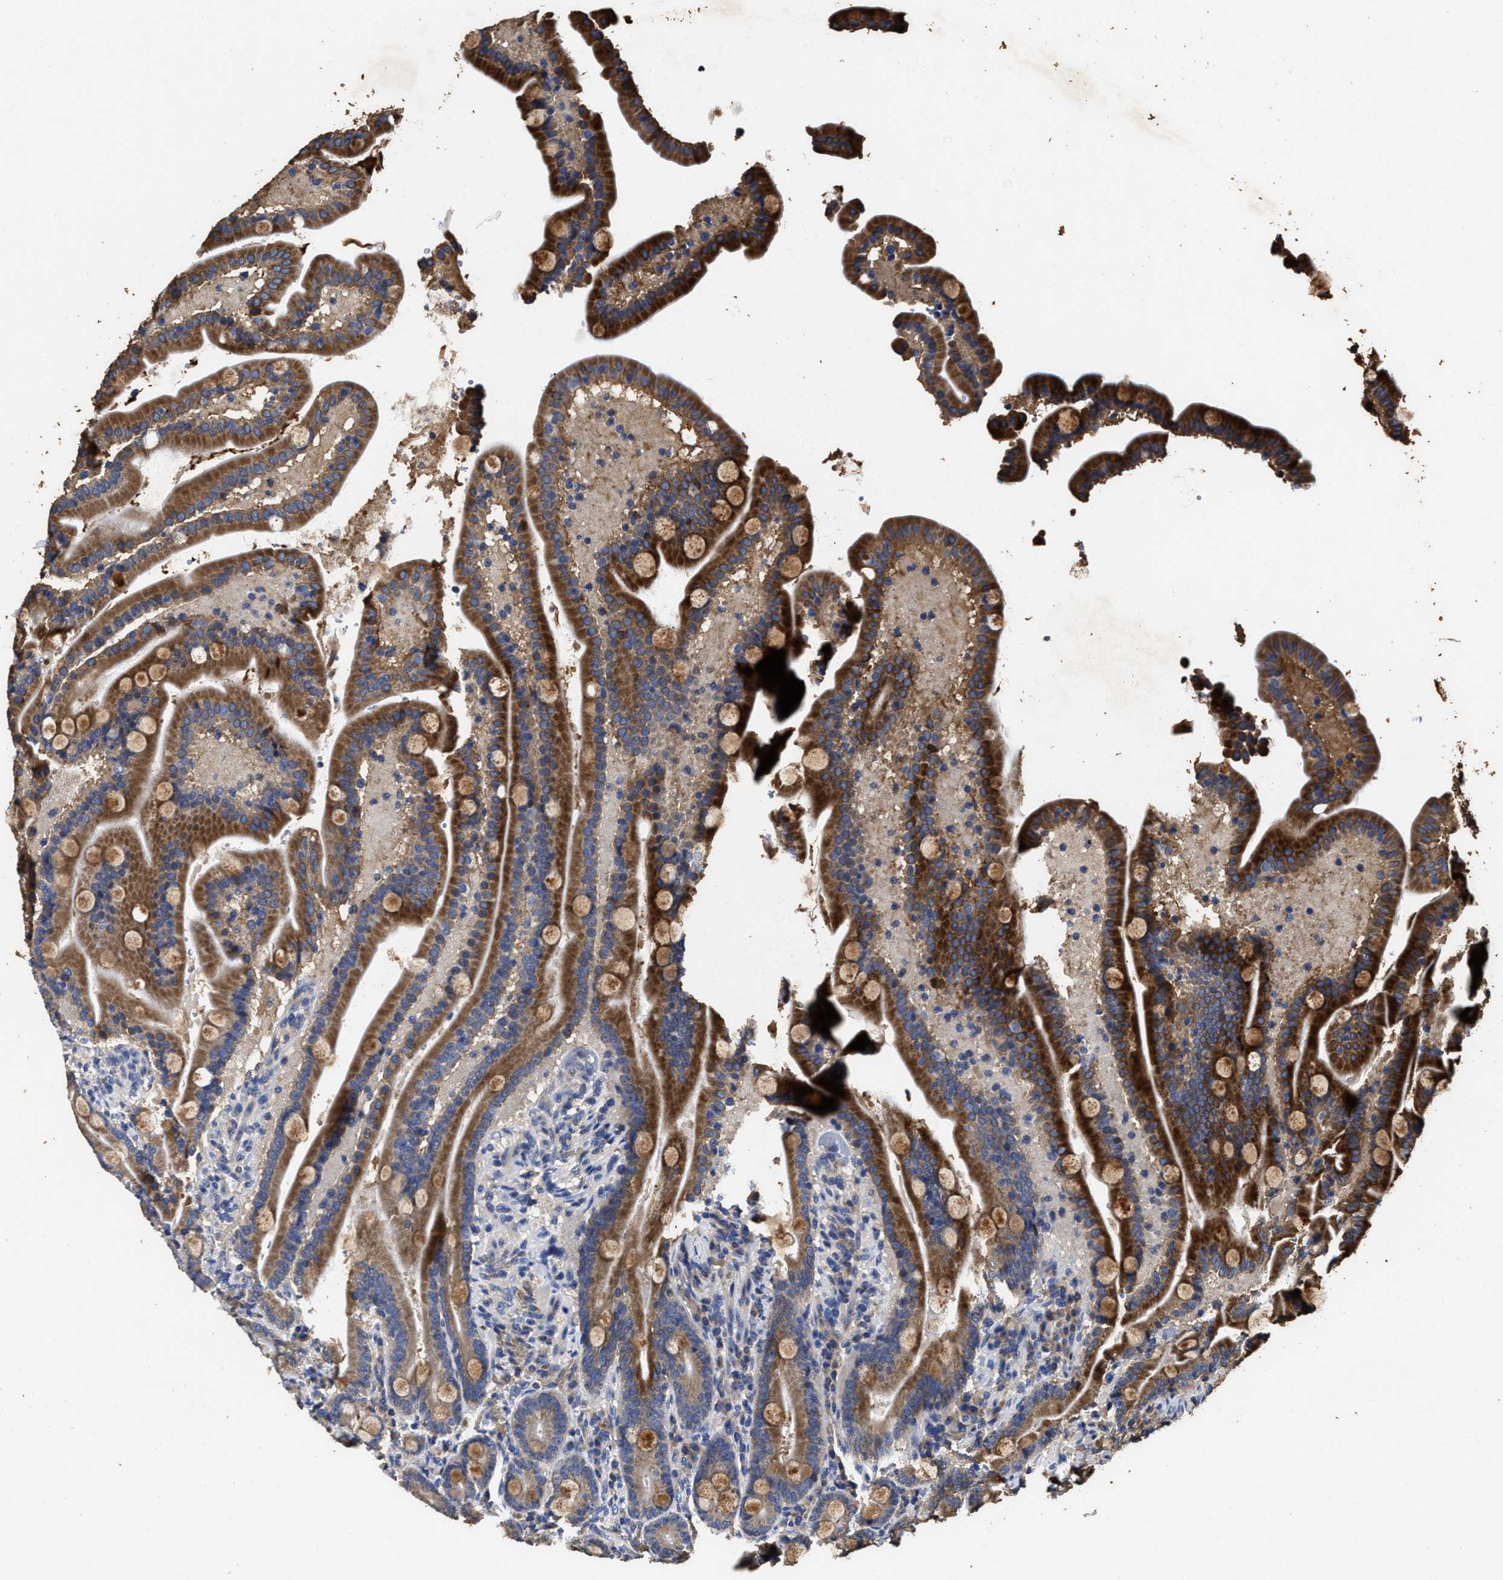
{"staining": {"intensity": "strong", "quantity": ">75%", "location": "cytoplasmic/membranous"}, "tissue": "duodenum", "cell_type": "Glandular cells", "image_type": "normal", "snomed": [{"axis": "morphology", "description": "Normal tissue, NOS"}, {"axis": "topography", "description": "Duodenum"}], "caption": "Protein expression analysis of benign duodenum shows strong cytoplasmic/membranous expression in about >75% of glandular cells.", "gene": "PPM1K", "patient": {"sex": "male", "age": 54}}